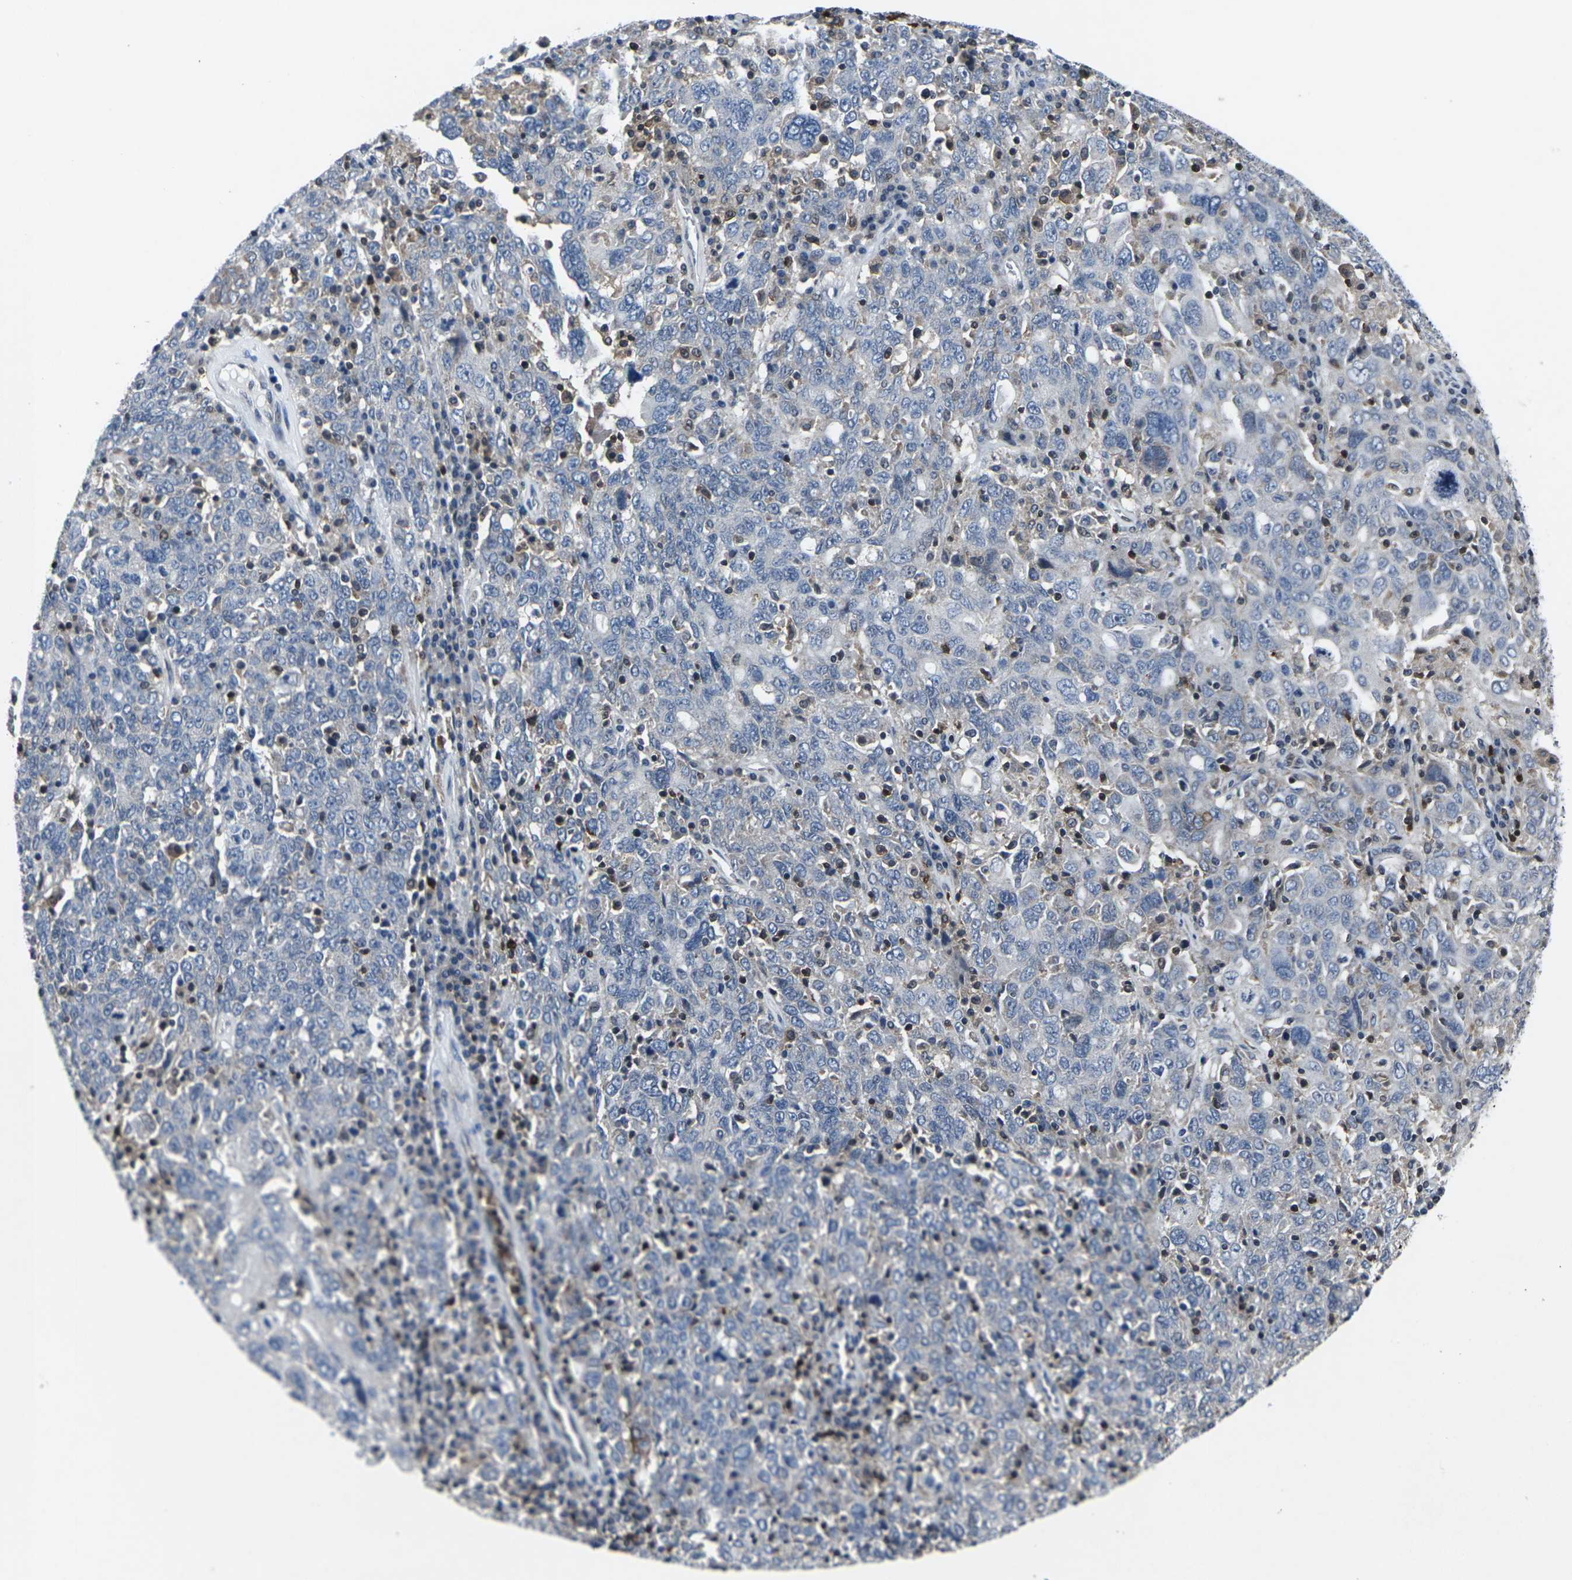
{"staining": {"intensity": "negative", "quantity": "none", "location": "none"}, "tissue": "ovarian cancer", "cell_type": "Tumor cells", "image_type": "cancer", "snomed": [{"axis": "morphology", "description": "Carcinoma, endometroid"}, {"axis": "topography", "description": "Ovary"}], "caption": "There is no significant staining in tumor cells of ovarian cancer (endometroid carcinoma).", "gene": "STAT4", "patient": {"sex": "female", "age": 62}}